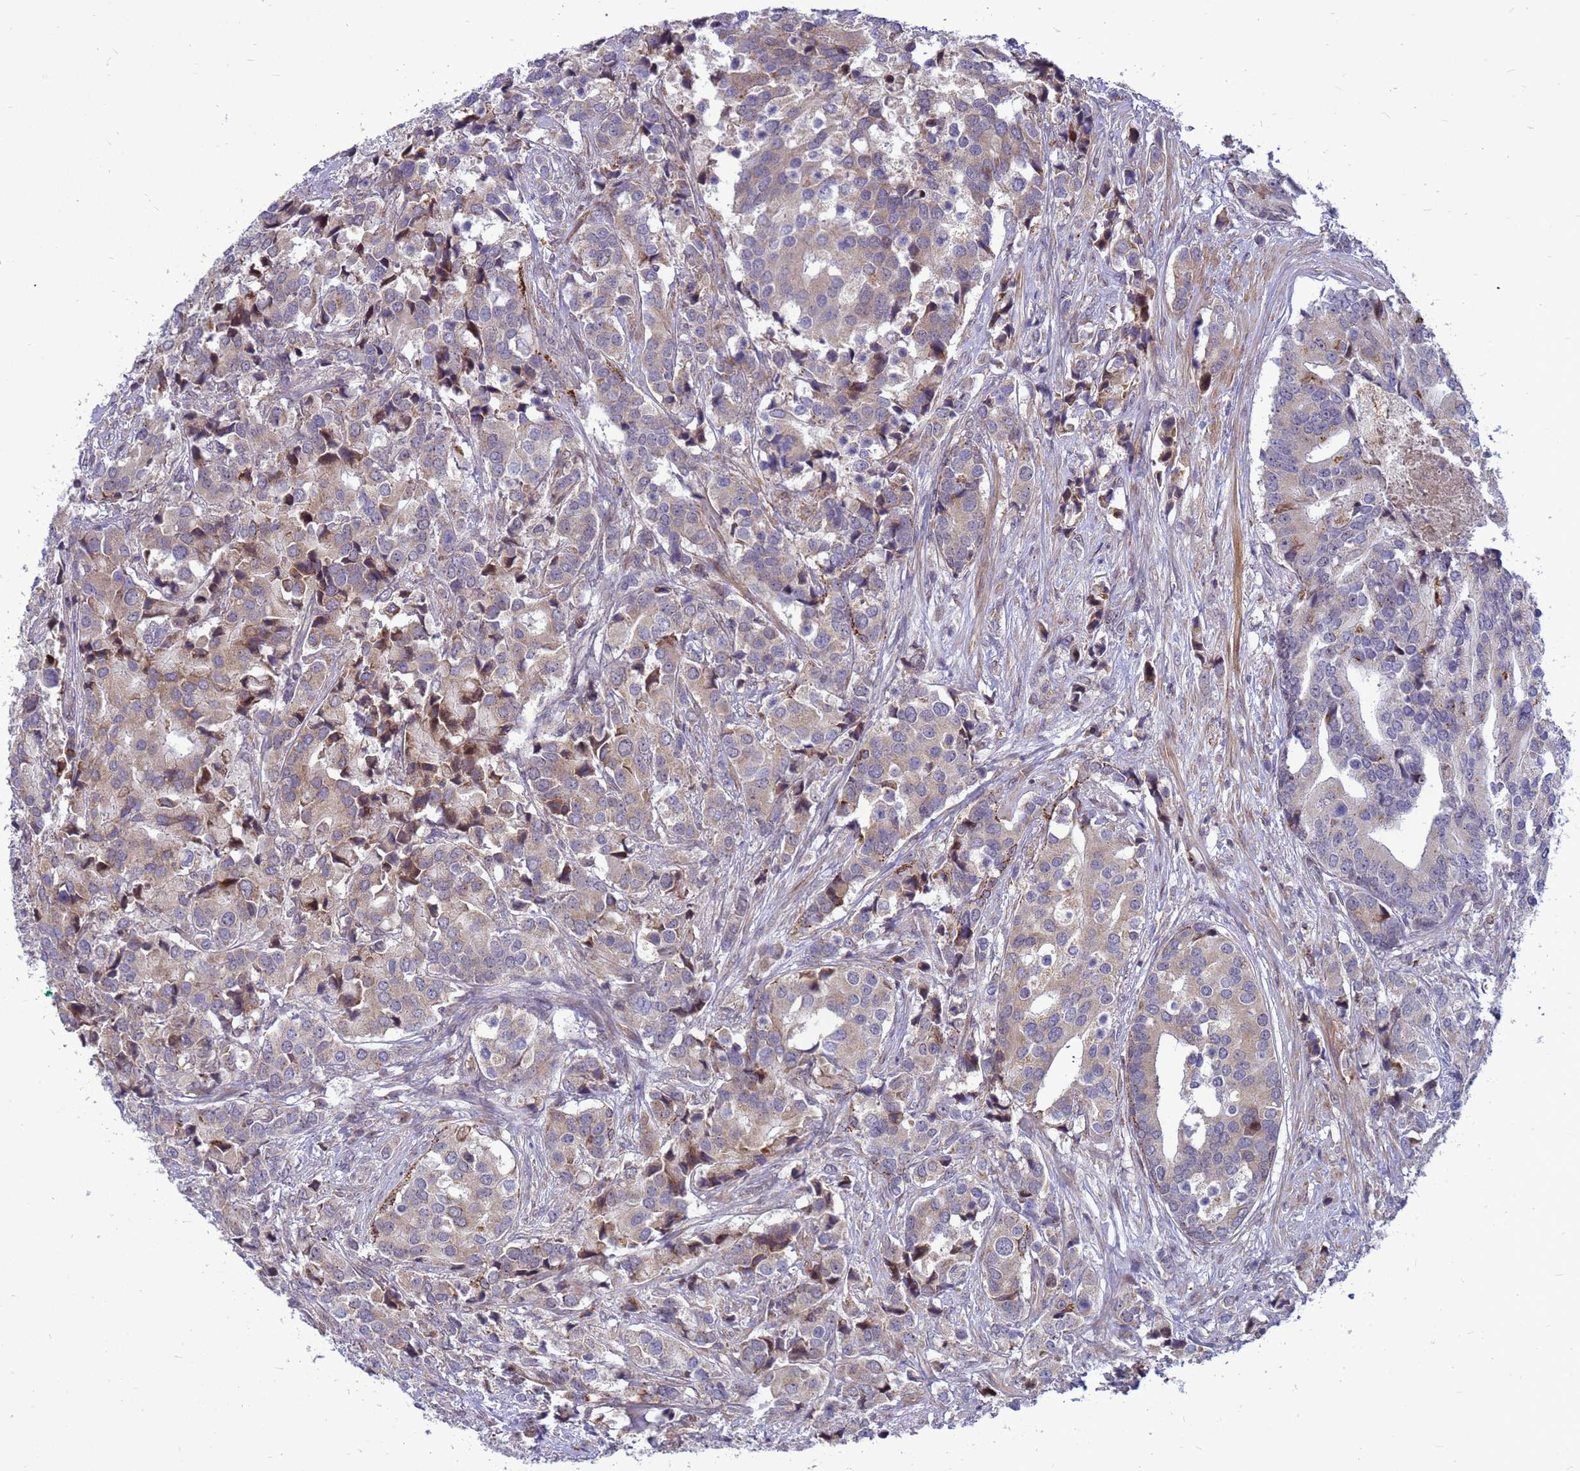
{"staining": {"intensity": "weak", "quantity": "25%-75%", "location": "cytoplasmic/membranous"}, "tissue": "prostate cancer", "cell_type": "Tumor cells", "image_type": "cancer", "snomed": [{"axis": "morphology", "description": "Adenocarcinoma, High grade"}, {"axis": "topography", "description": "Prostate"}], "caption": "Brown immunohistochemical staining in human prostate cancer (high-grade adenocarcinoma) demonstrates weak cytoplasmic/membranous expression in about 25%-75% of tumor cells.", "gene": "C12orf43", "patient": {"sex": "male", "age": 62}}